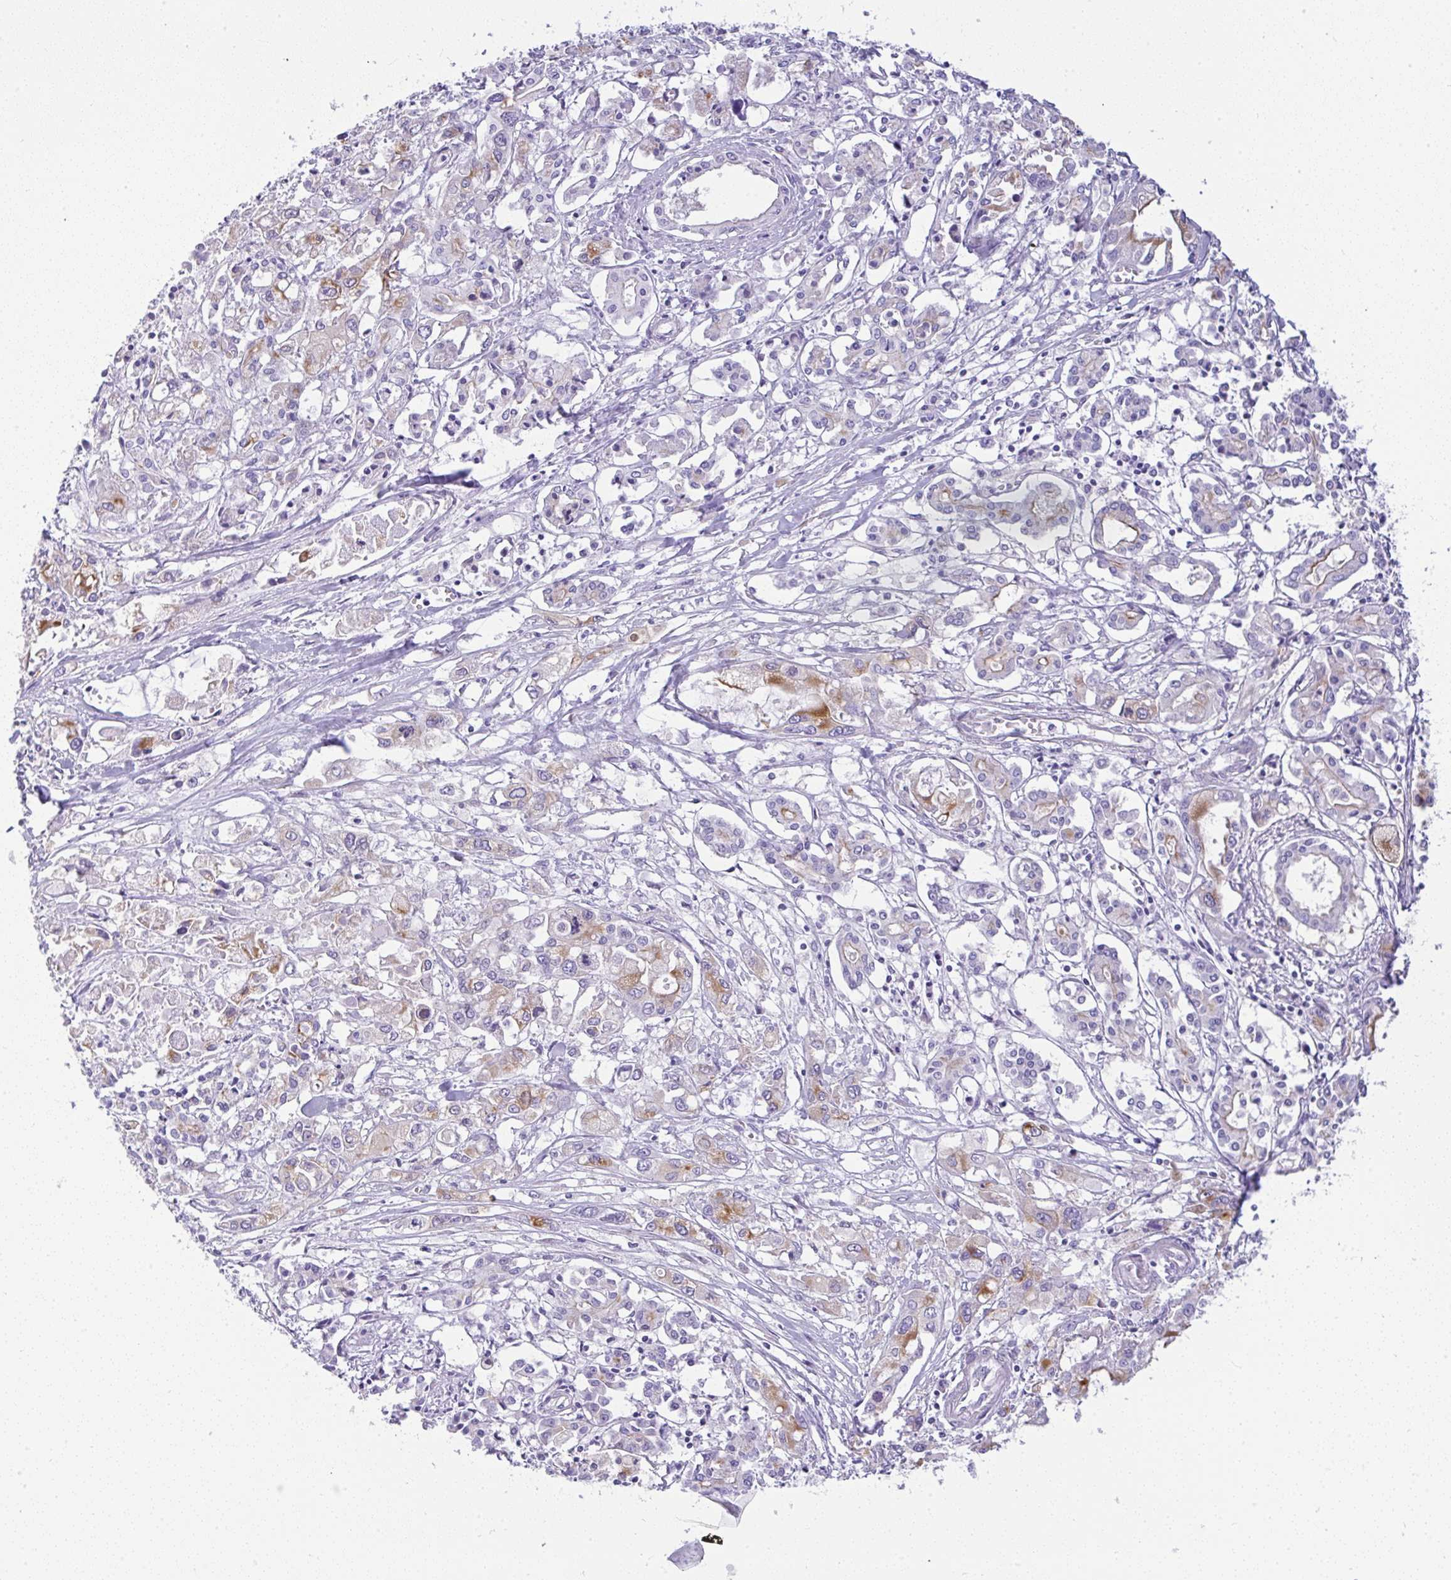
{"staining": {"intensity": "moderate", "quantity": "<25%", "location": "cytoplasmic/membranous"}, "tissue": "pancreatic cancer", "cell_type": "Tumor cells", "image_type": "cancer", "snomed": [{"axis": "morphology", "description": "Adenocarcinoma, NOS"}, {"axis": "topography", "description": "Pancreas"}], "caption": "DAB (3,3'-diaminobenzidine) immunohistochemical staining of adenocarcinoma (pancreatic) demonstrates moderate cytoplasmic/membranous protein expression in about <25% of tumor cells. The staining is performed using DAB brown chromogen to label protein expression. The nuclei are counter-stained blue using hematoxylin.", "gene": "FAM177A1", "patient": {"sex": "male", "age": 71}}